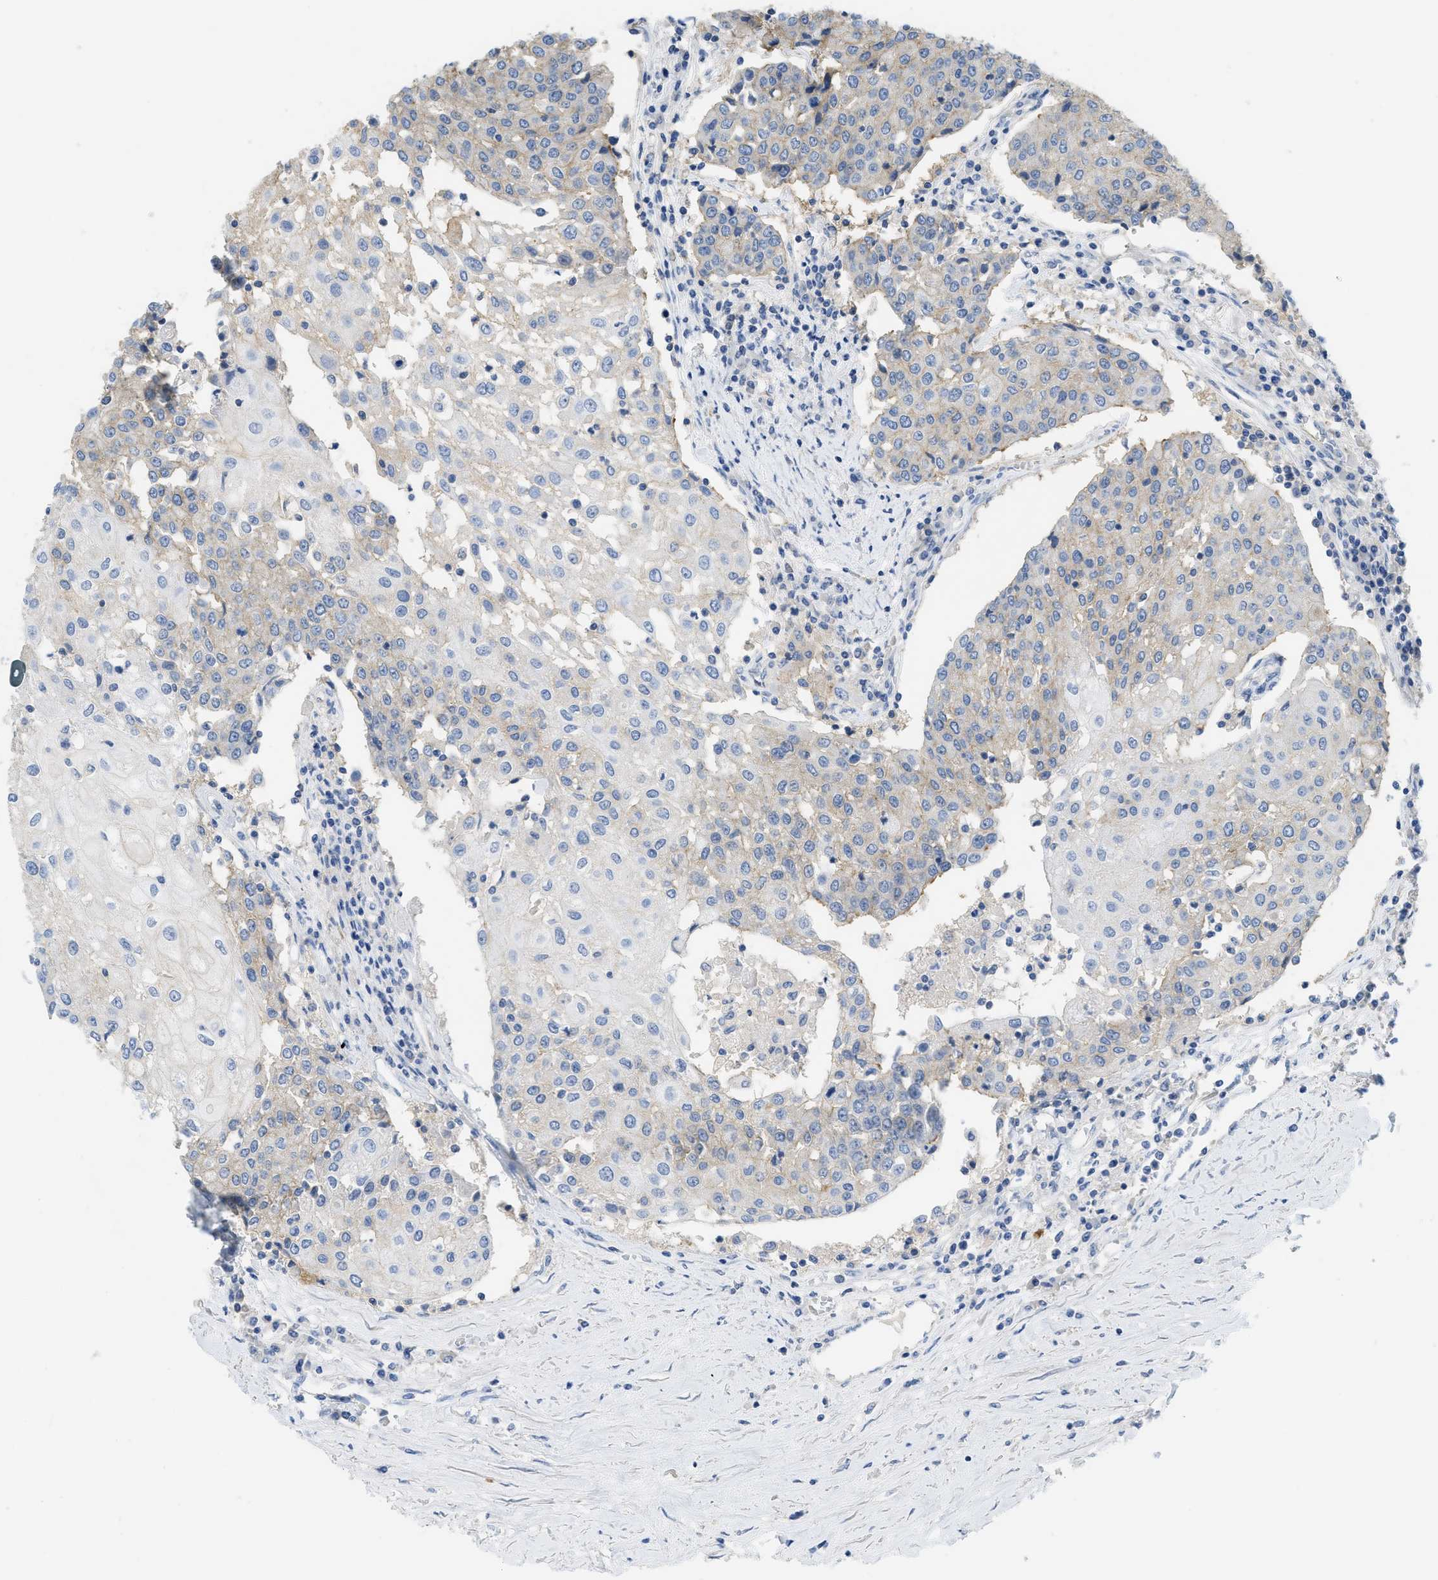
{"staining": {"intensity": "weak", "quantity": "25%-75%", "location": "cytoplasmic/membranous"}, "tissue": "urothelial cancer", "cell_type": "Tumor cells", "image_type": "cancer", "snomed": [{"axis": "morphology", "description": "Urothelial carcinoma, High grade"}, {"axis": "topography", "description": "Urinary bladder"}], "caption": "This is an image of IHC staining of high-grade urothelial carcinoma, which shows weak staining in the cytoplasmic/membranous of tumor cells.", "gene": "CNNM4", "patient": {"sex": "female", "age": 85}}